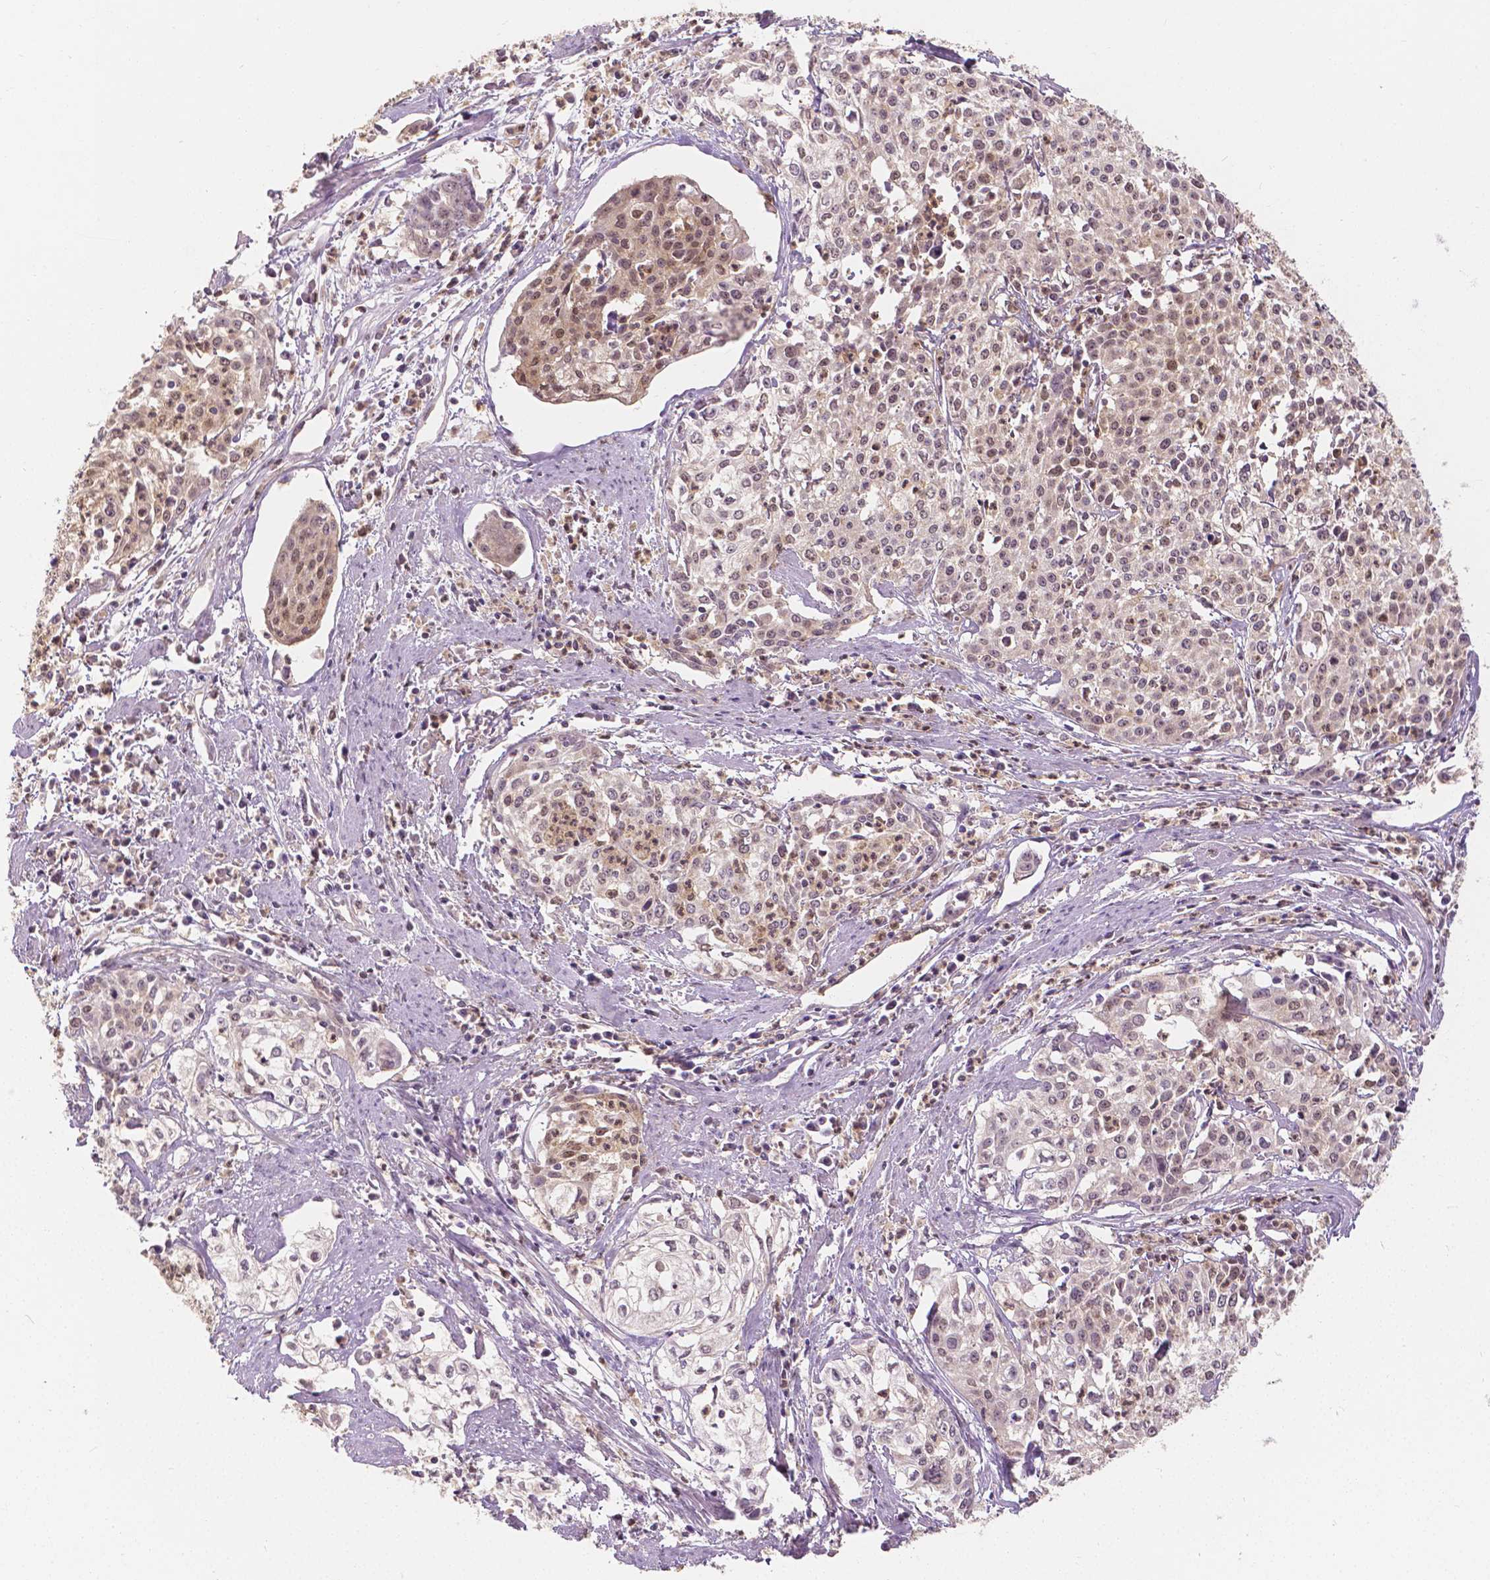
{"staining": {"intensity": "moderate", "quantity": "25%-75%", "location": "cytoplasmic/membranous,nuclear"}, "tissue": "cervical cancer", "cell_type": "Tumor cells", "image_type": "cancer", "snomed": [{"axis": "morphology", "description": "Squamous cell carcinoma, NOS"}, {"axis": "topography", "description": "Cervix"}], "caption": "There is medium levels of moderate cytoplasmic/membranous and nuclear expression in tumor cells of cervical squamous cell carcinoma, as demonstrated by immunohistochemical staining (brown color).", "gene": "NAPRT", "patient": {"sex": "female", "age": 39}}